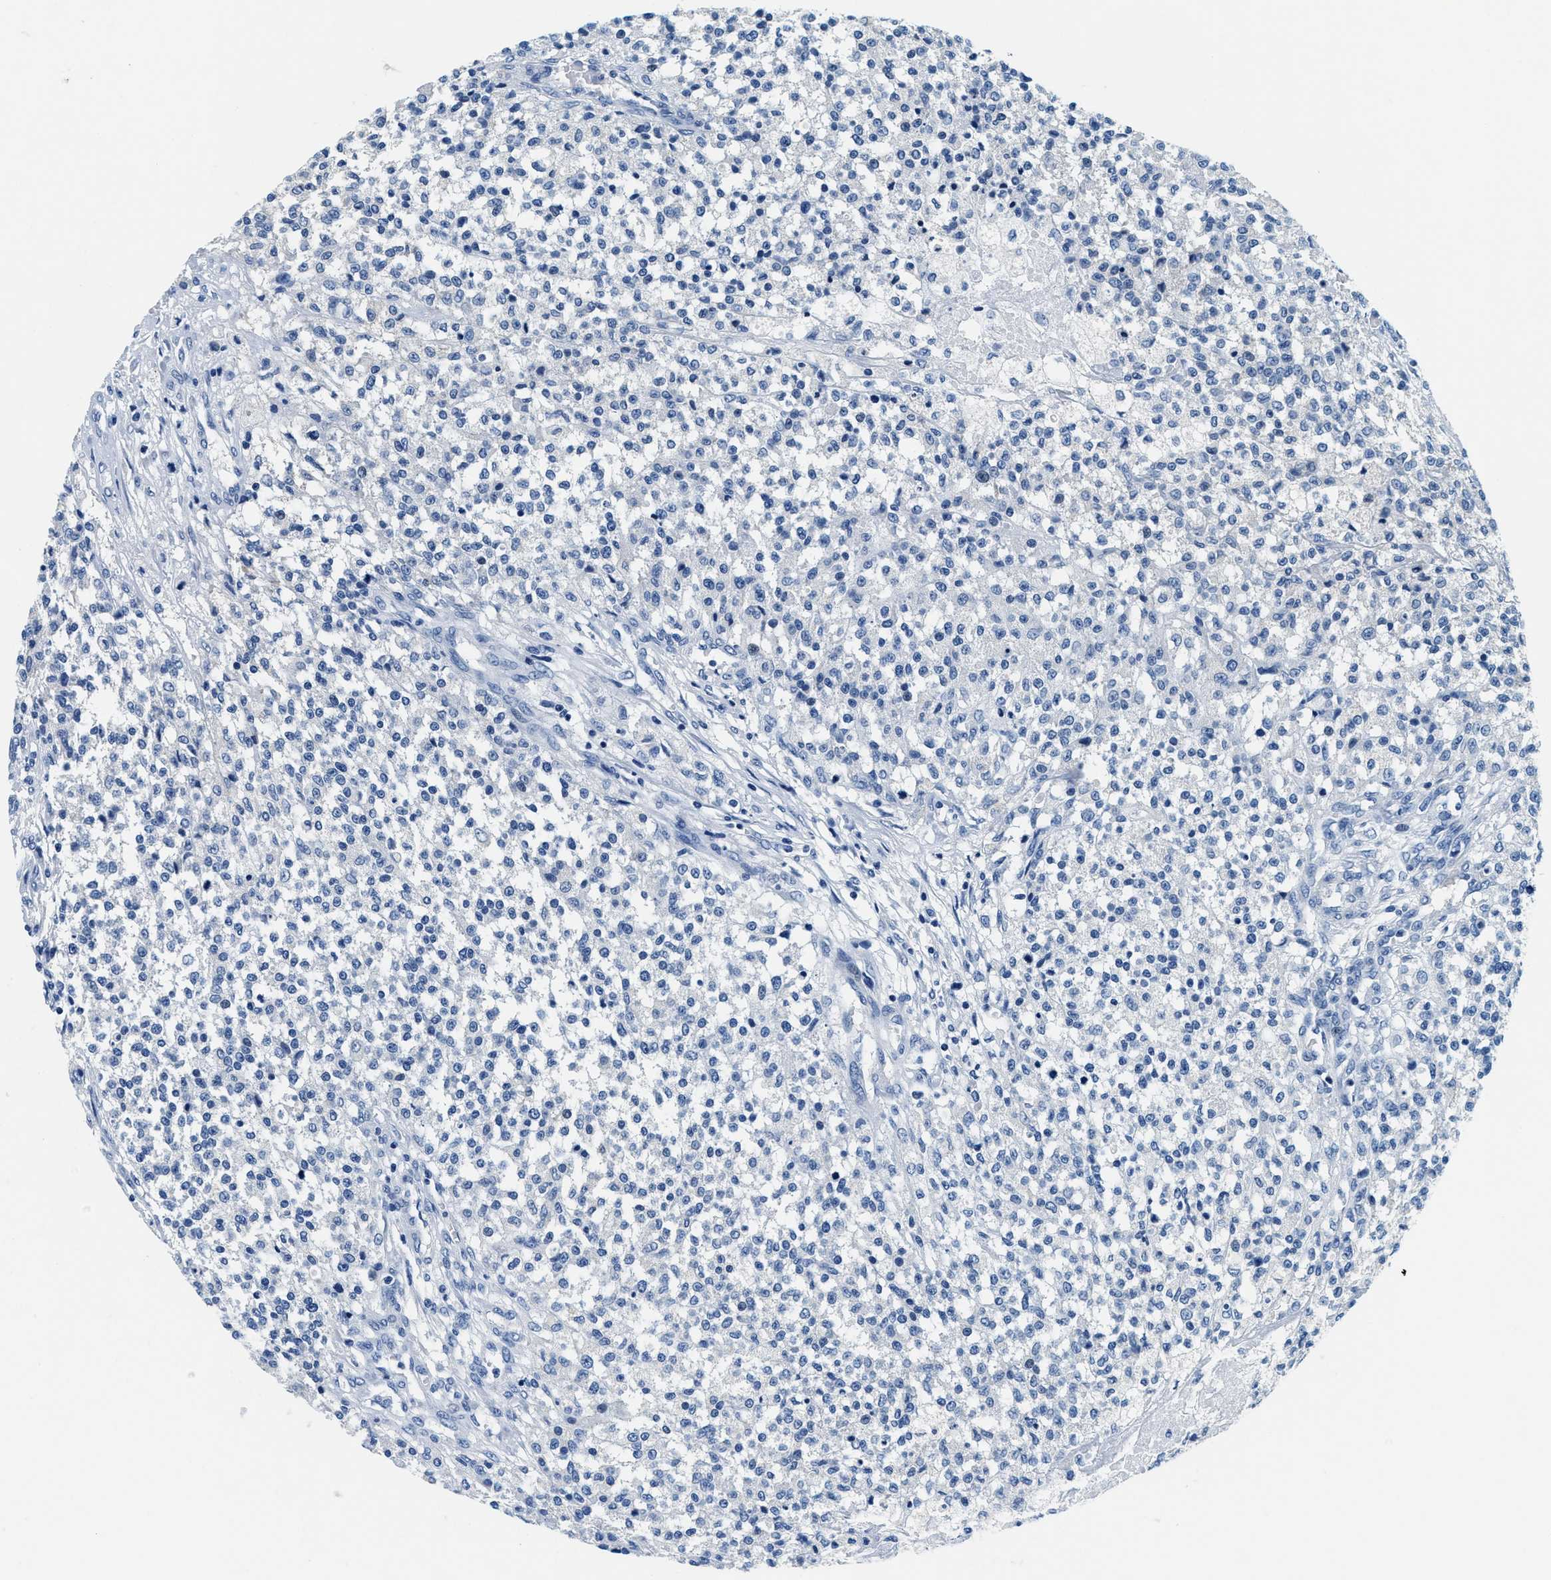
{"staining": {"intensity": "negative", "quantity": "none", "location": "none"}, "tissue": "testis cancer", "cell_type": "Tumor cells", "image_type": "cancer", "snomed": [{"axis": "morphology", "description": "Seminoma, NOS"}, {"axis": "topography", "description": "Testis"}], "caption": "Photomicrograph shows no protein staining in tumor cells of testis seminoma tissue.", "gene": "GSTM3", "patient": {"sex": "male", "age": 59}}